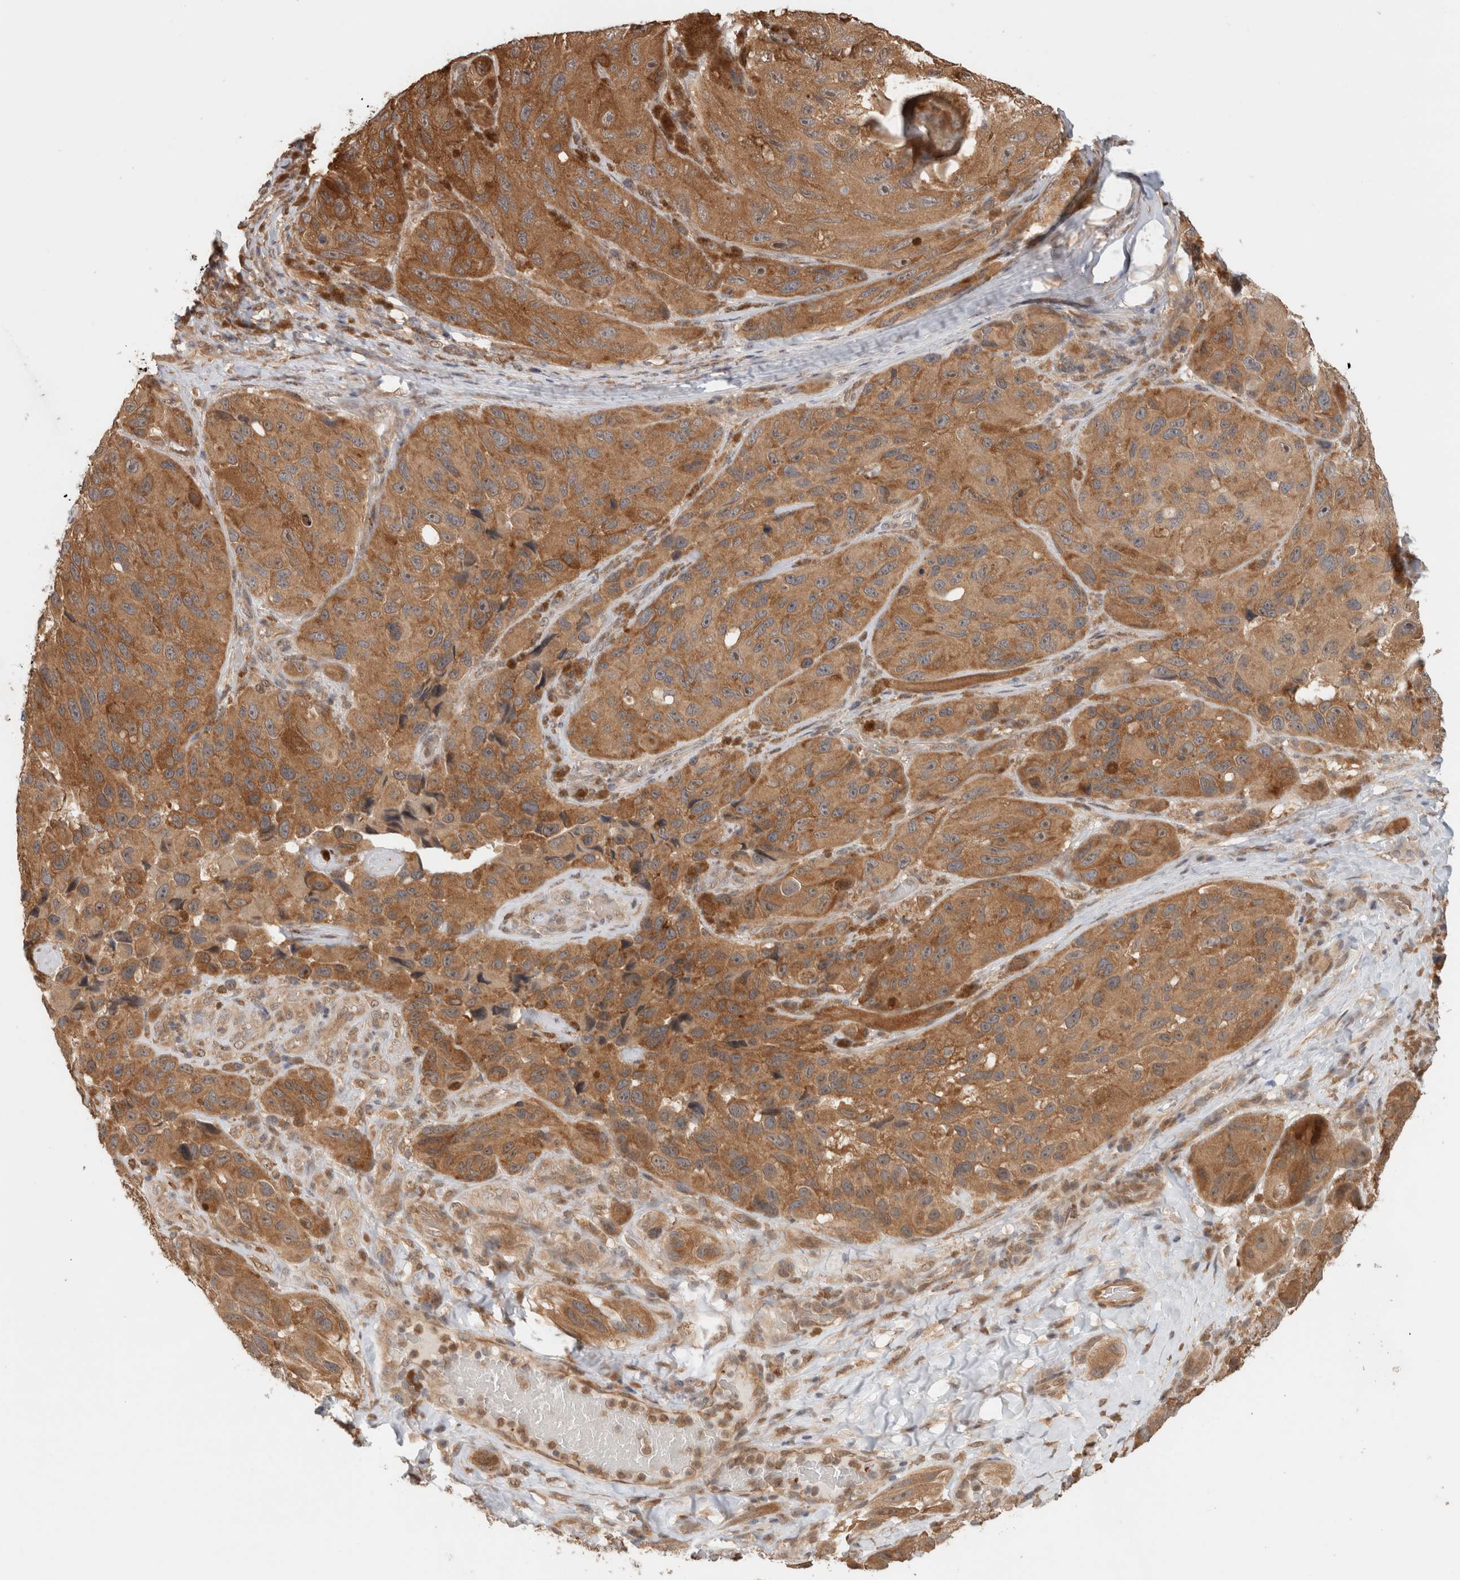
{"staining": {"intensity": "moderate", "quantity": ">75%", "location": "cytoplasmic/membranous"}, "tissue": "melanoma", "cell_type": "Tumor cells", "image_type": "cancer", "snomed": [{"axis": "morphology", "description": "Malignant melanoma, NOS"}, {"axis": "topography", "description": "Skin"}], "caption": "Immunohistochemistry (IHC) micrograph of human malignant melanoma stained for a protein (brown), which displays medium levels of moderate cytoplasmic/membranous expression in about >75% of tumor cells.", "gene": "OTUD6B", "patient": {"sex": "female", "age": 73}}